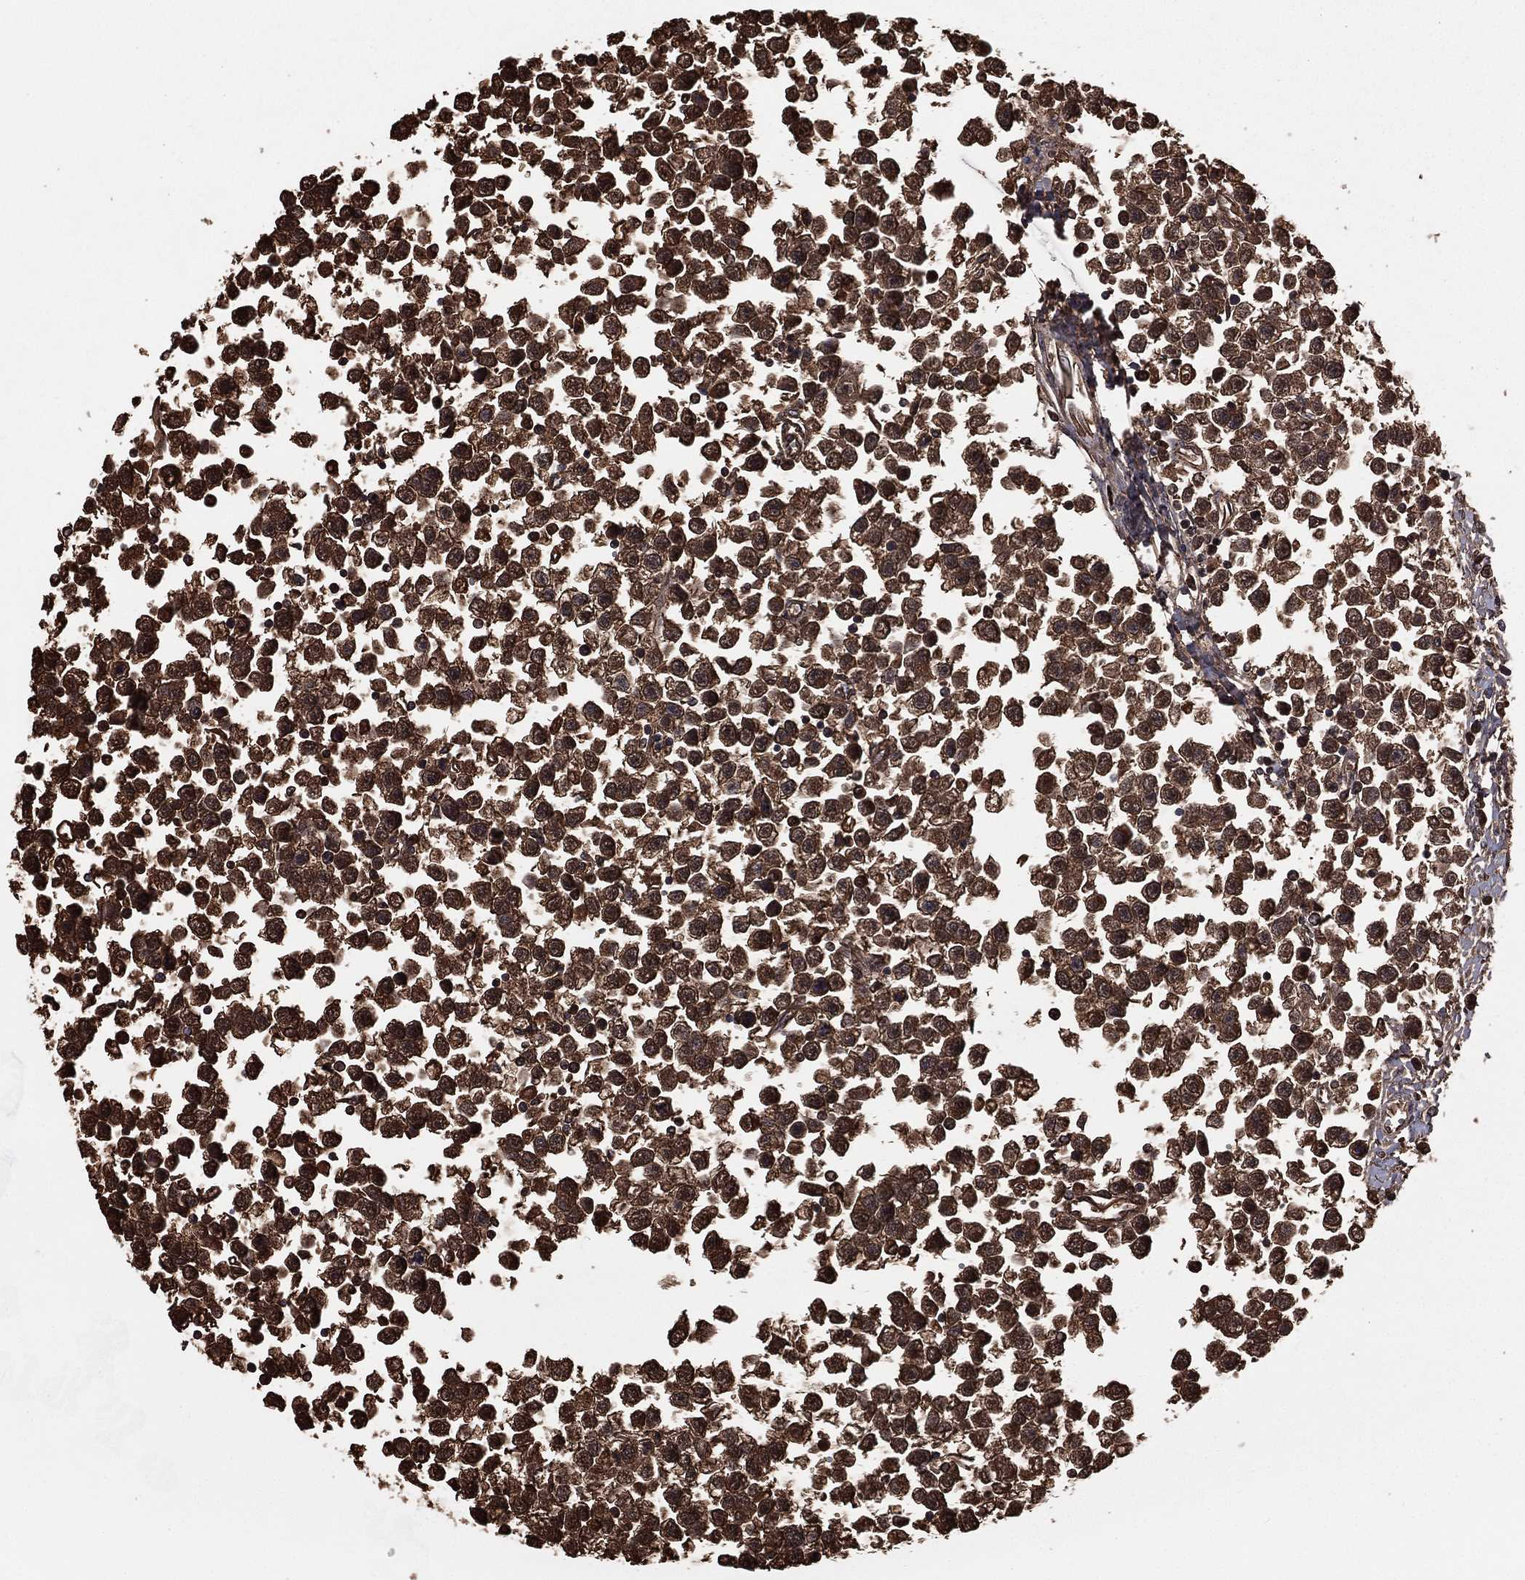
{"staining": {"intensity": "strong", "quantity": ">75%", "location": "cytoplasmic/membranous,nuclear"}, "tissue": "testis cancer", "cell_type": "Tumor cells", "image_type": "cancer", "snomed": [{"axis": "morphology", "description": "Seminoma, NOS"}, {"axis": "topography", "description": "Testis"}], "caption": "Human seminoma (testis) stained with a protein marker reveals strong staining in tumor cells.", "gene": "TBC1D2", "patient": {"sex": "male", "age": 34}}